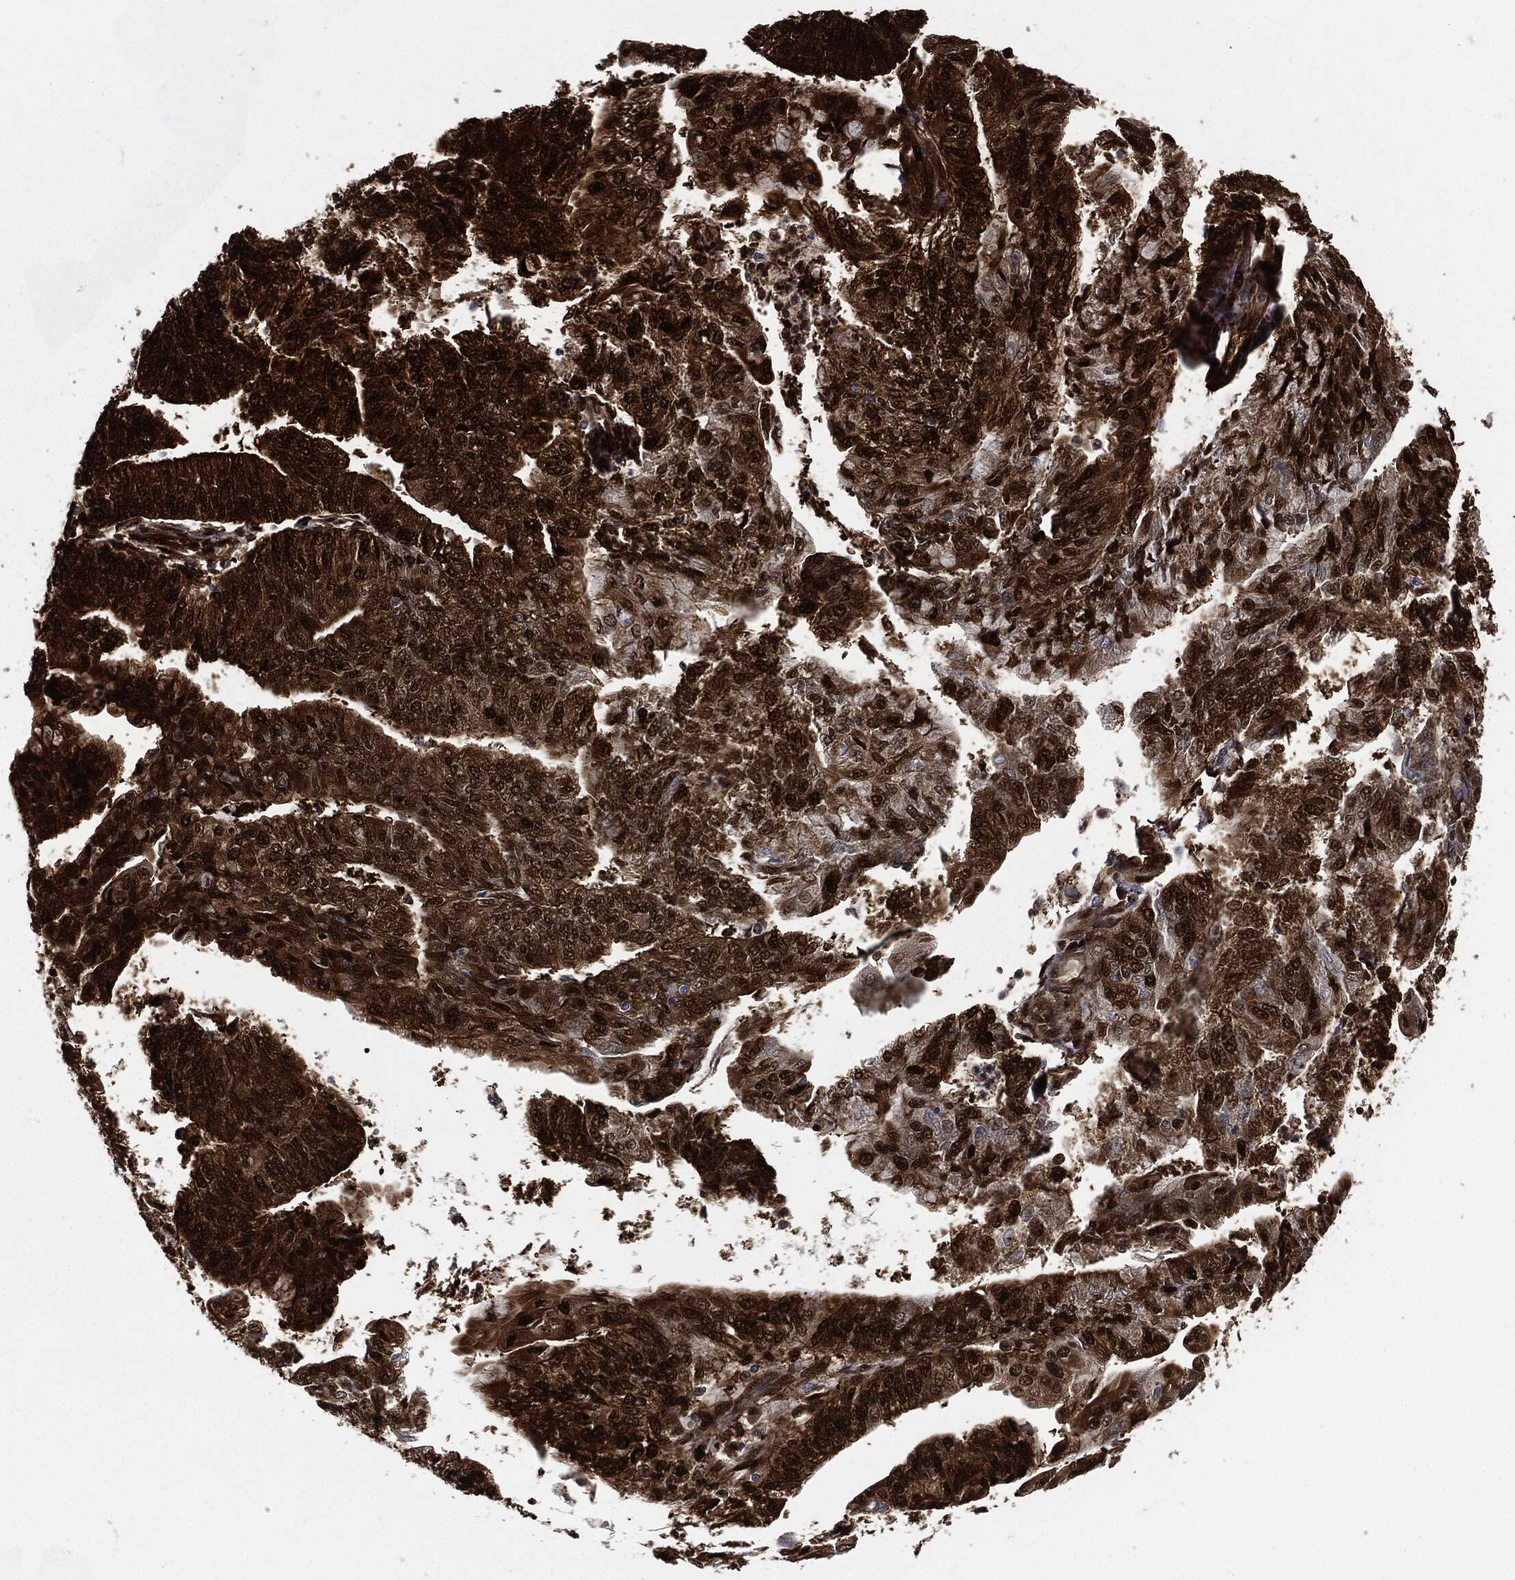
{"staining": {"intensity": "strong", "quantity": "25%-75%", "location": "cytoplasmic/membranous,nuclear"}, "tissue": "endometrial cancer", "cell_type": "Tumor cells", "image_type": "cancer", "snomed": [{"axis": "morphology", "description": "Adenocarcinoma, NOS"}, {"axis": "topography", "description": "Endometrium"}], "caption": "Endometrial adenocarcinoma stained with immunohistochemistry exhibits strong cytoplasmic/membranous and nuclear expression in about 25%-75% of tumor cells.", "gene": "DCTN1", "patient": {"sex": "female", "age": 59}}